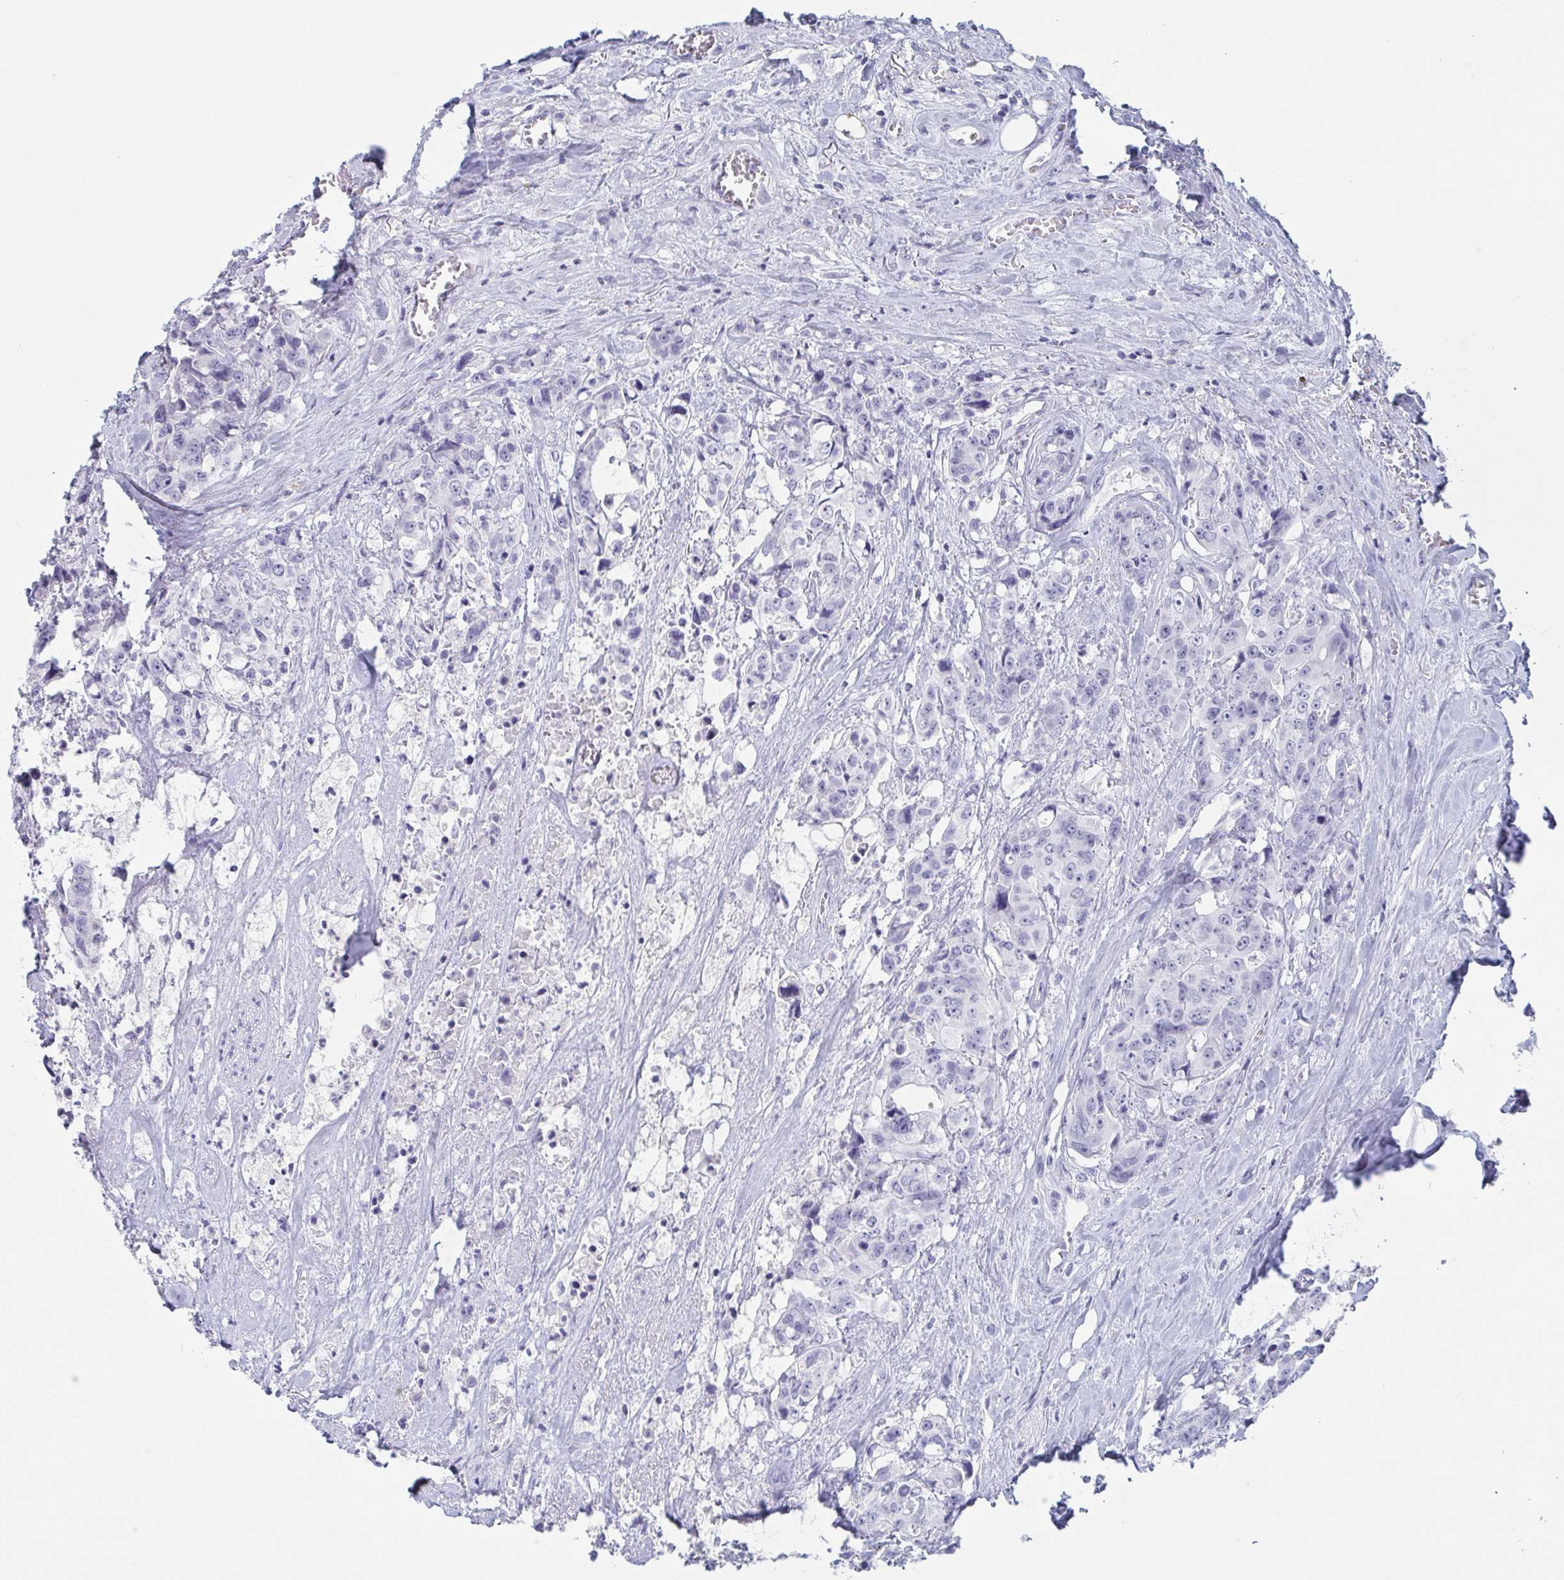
{"staining": {"intensity": "negative", "quantity": "none", "location": "none"}, "tissue": "colorectal cancer", "cell_type": "Tumor cells", "image_type": "cancer", "snomed": [{"axis": "morphology", "description": "Adenocarcinoma, NOS"}, {"axis": "topography", "description": "Rectum"}], "caption": "Immunohistochemistry (IHC) image of human colorectal adenocarcinoma stained for a protein (brown), which reveals no expression in tumor cells. (DAB IHC, high magnification).", "gene": "ITLN1", "patient": {"sex": "female", "age": 62}}